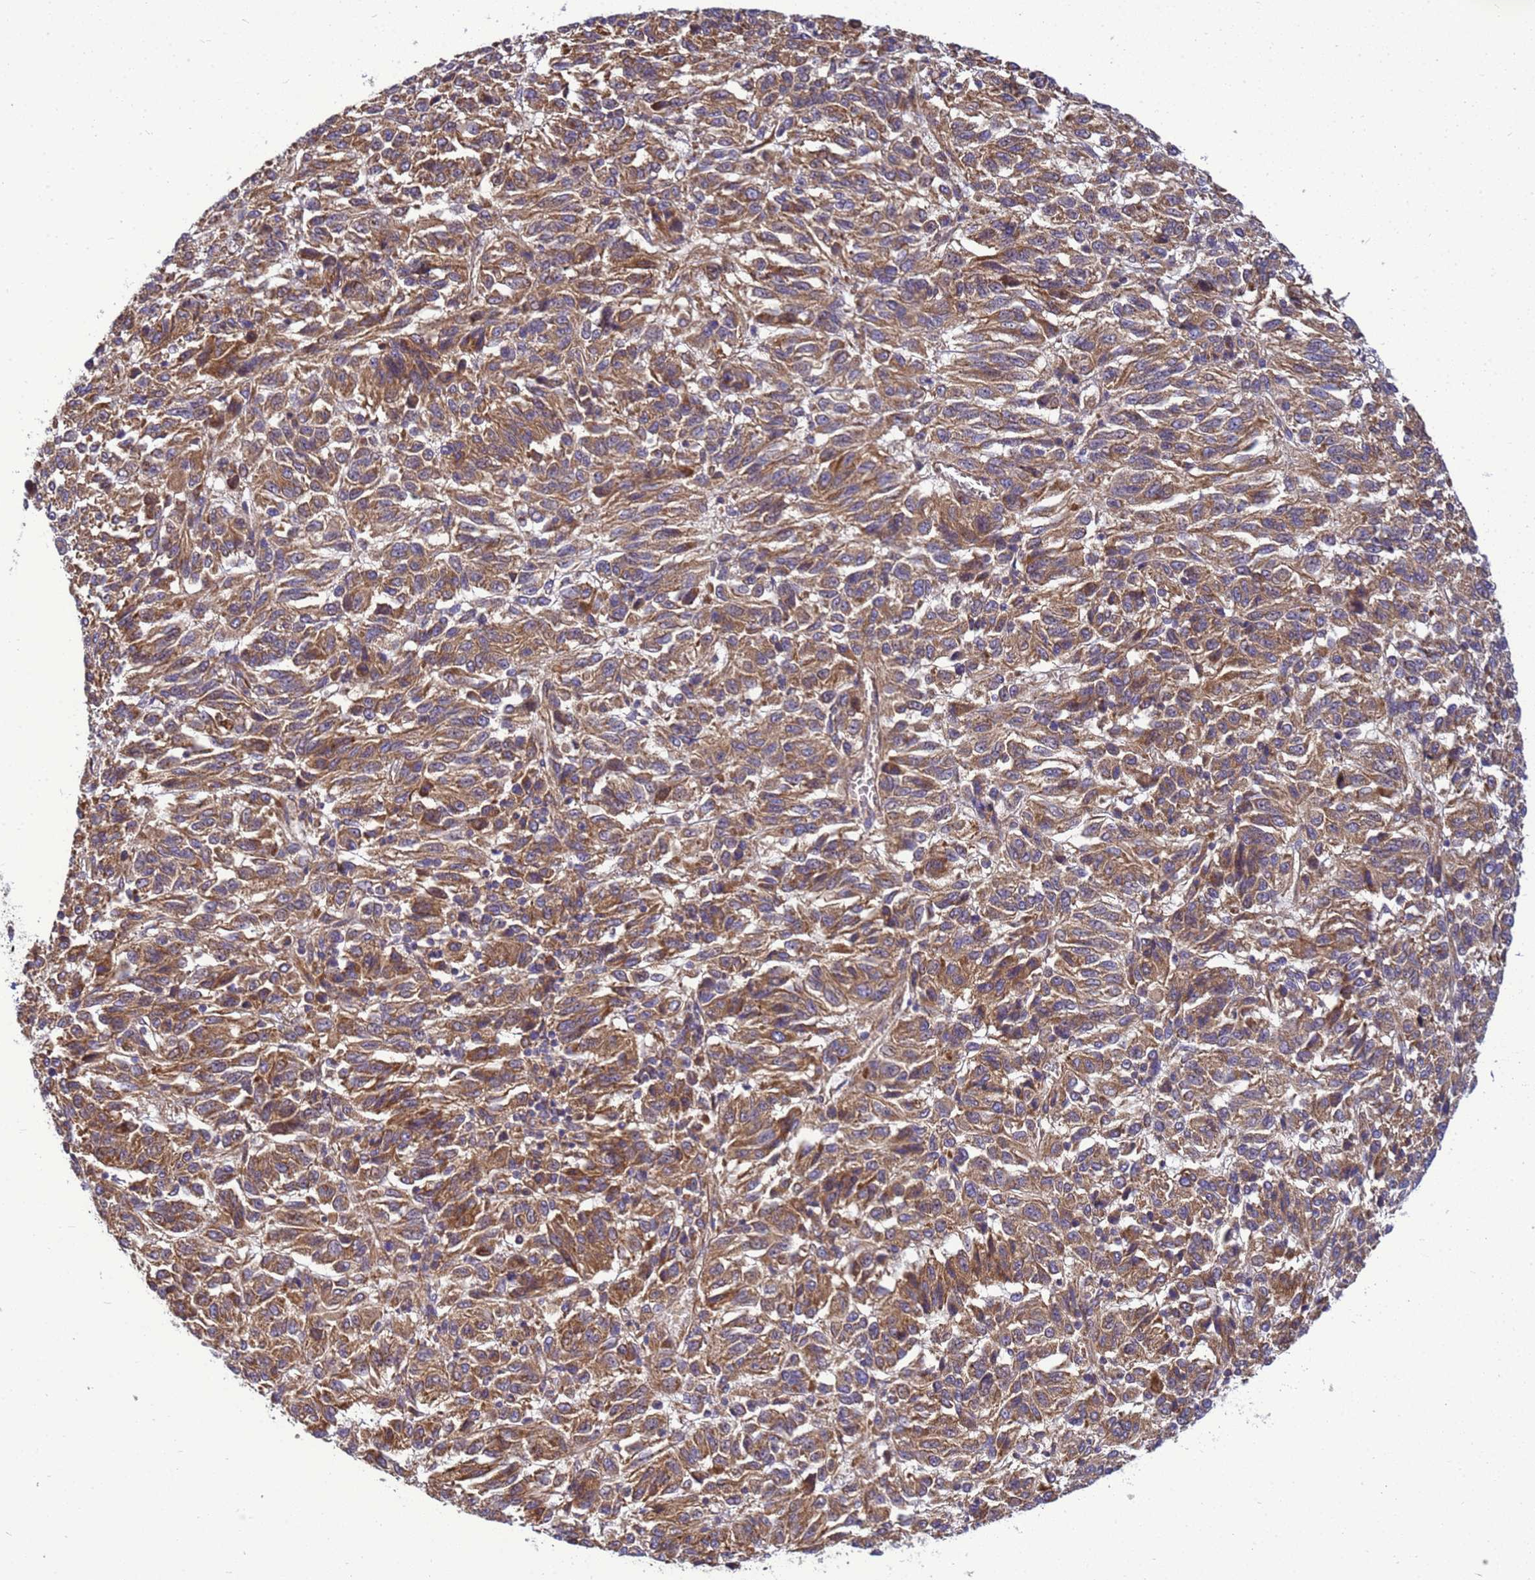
{"staining": {"intensity": "moderate", "quantity": ">75%", "location": "cytoplasmic/membranous"}, "tissue": "melanoma", "cell_type": "Tumor cells", "image_type": "cancer", "snomed": [{"axis": "morphology", "description": "Malignant melanoma, Metastatic site"}, {"axis": "topography", "description": "Lung"}], "caption": "Human malignant melanoma (metastatic site) stained with a brown dye reveals moderate cytoplasmic/membranous positive positivity in about >75% of tumor cells.", "gene": "BECN1", "patient": {"sex": "male", "age": 64}}